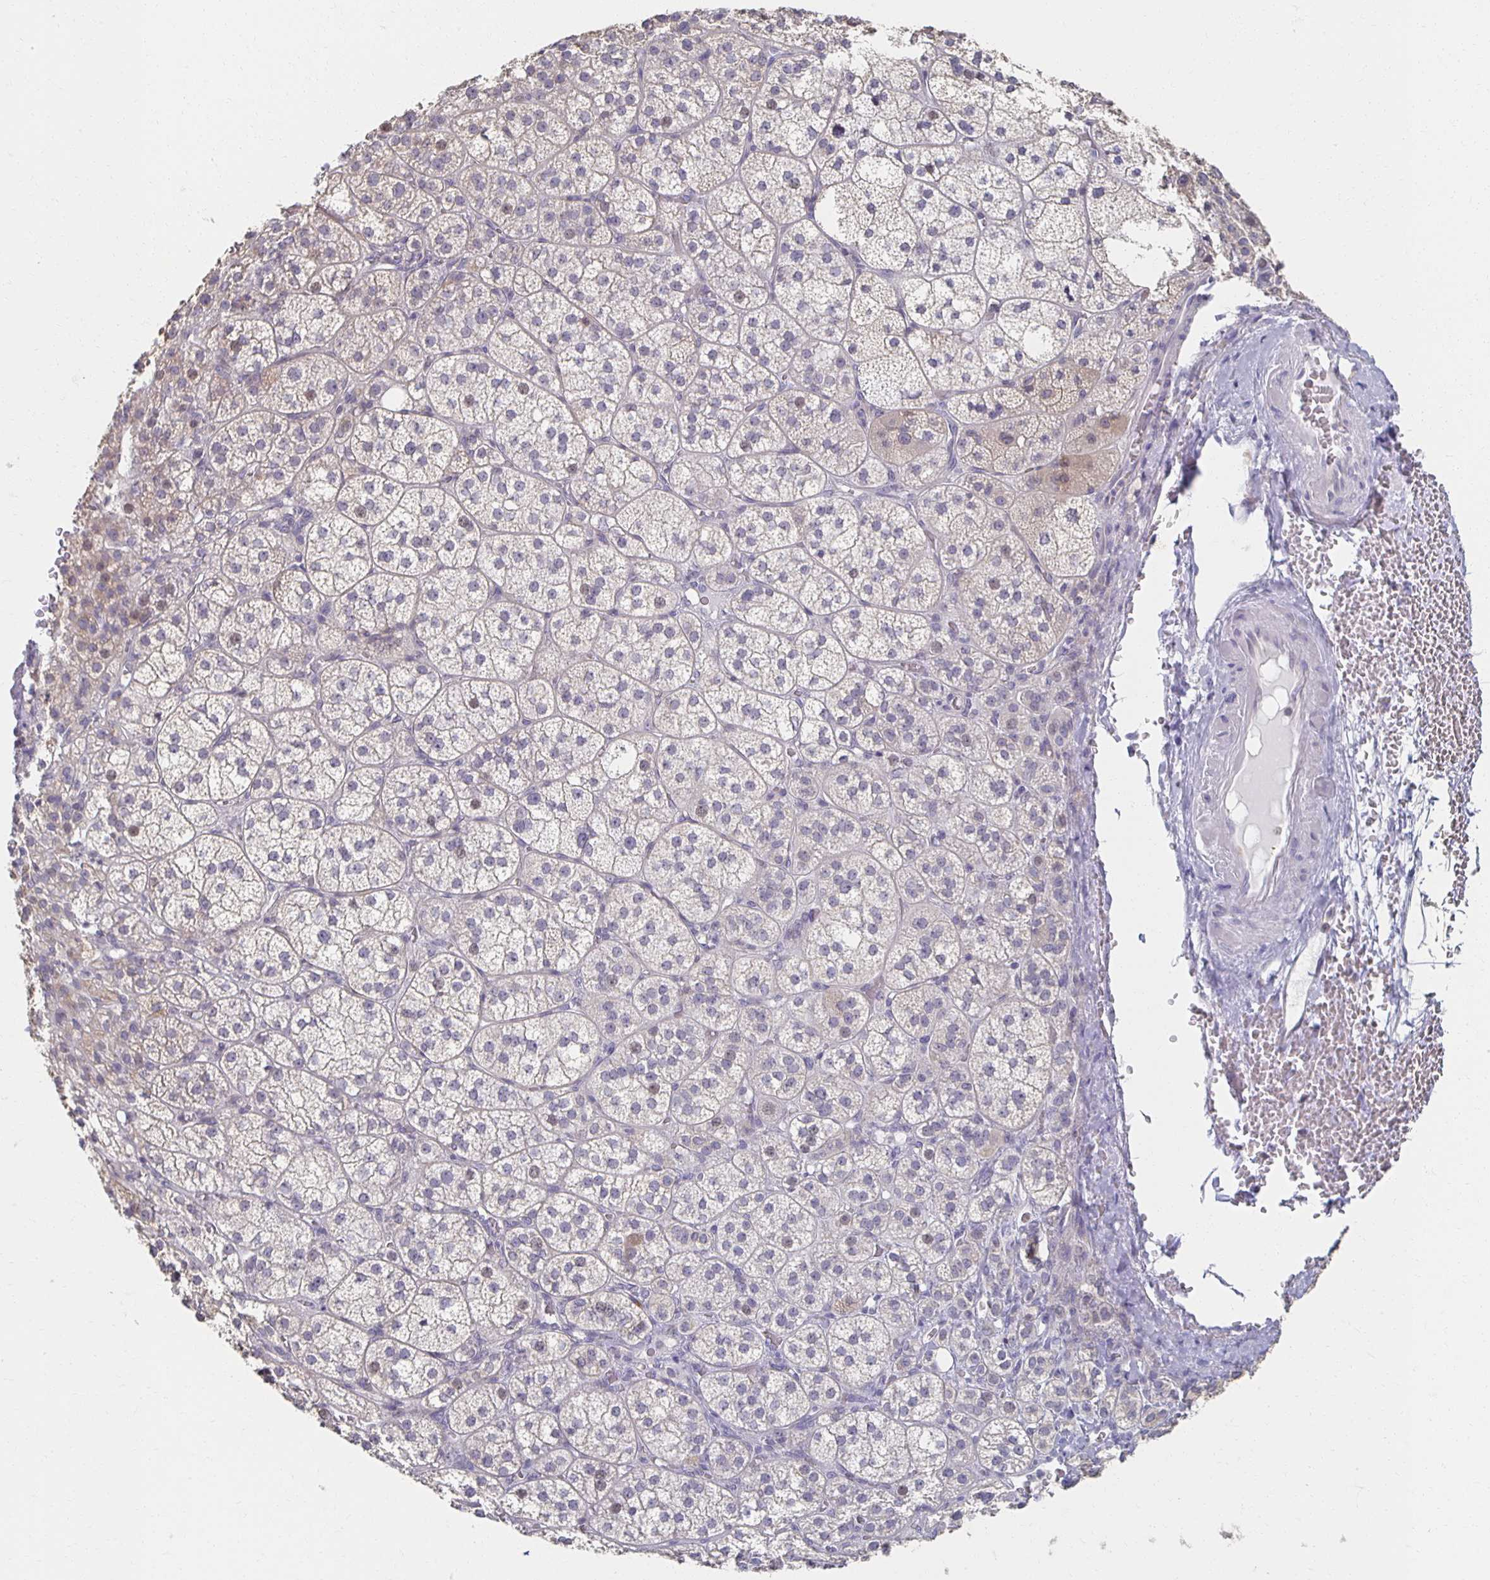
{"staining": {"intensity": "negative", "quantity": "none", "location": "none"}, "tissue": "adrenal gland", "cell_type": "Glandular cells", "image_type": "normal", "snomed": [{"axis": "morphology", "description": "Normal tissue, NOS"}, {"axis": "topography", "description": "Adrenal gland"}], "caption": "An immunohistochemistry (IHC) histopathology image of unremarkable adrenal gland is shown. There is no staining in glandular cells of adrenal gland. (Brightfield microscopy of DAB (3,3'-diaminobenzidine) IHC at high magnification).", "gene": "ZNF692", "patient": {"sex": "female", "age": 60}}